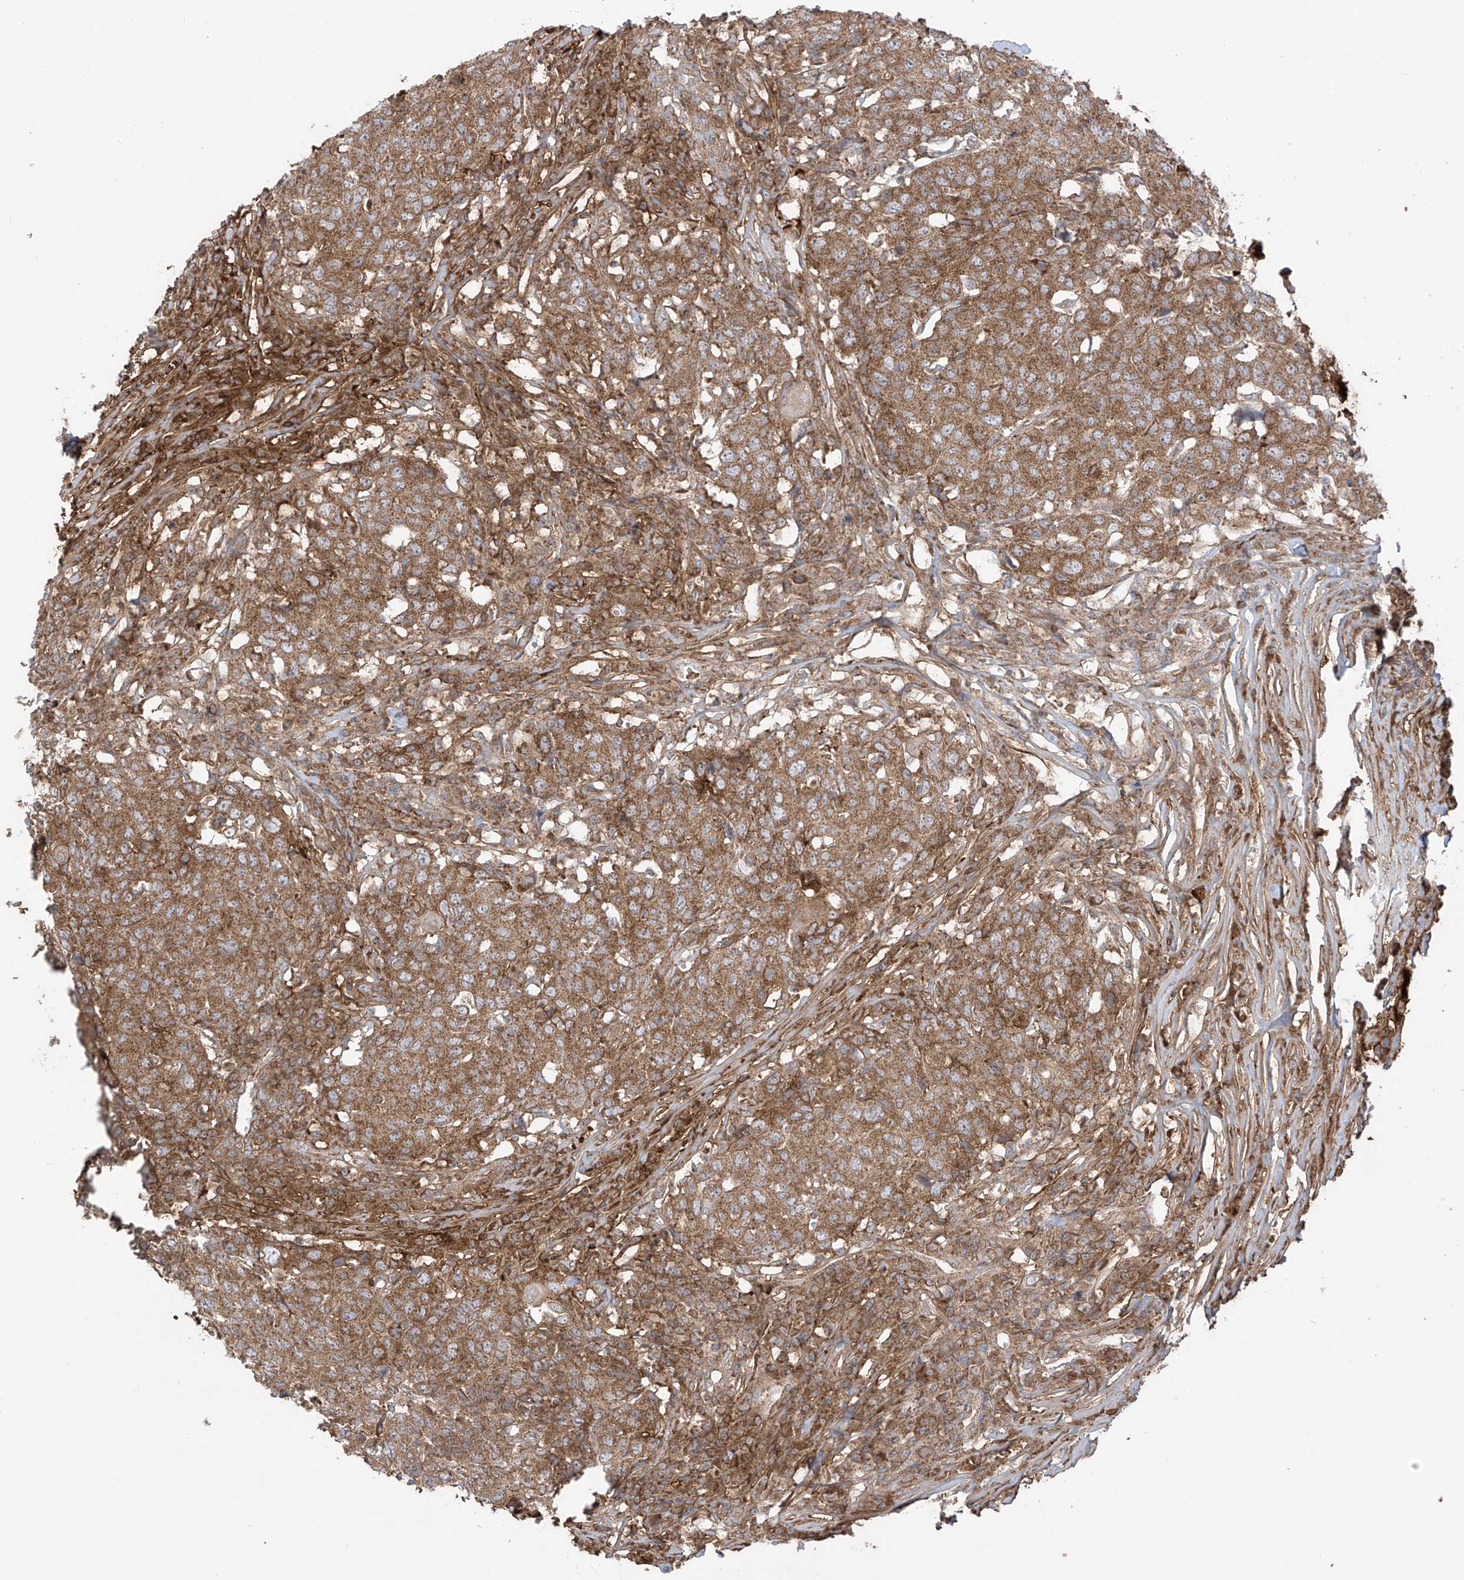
{"staining": {"intensity": "moderate", "quantity": ">75%", "location": "cytoplasmic/membranous"}, "tissue": "head and neck cancer", "cell_type": "Tumor cells", "image_type": "cancer", "snomed": [{"axis": "morphology", "description": "Squamous cell carcinoma, NOS"}, {"axis": "topography", "description": "Head-Neck"}], "caption": "Immunohistochemistry (IHC) micrograph of human head and neck cancer stained for a protein (brown), which demonstrates medium levels of moderate cytoplasmic/membranous staining in approximately >75% of tumor cells.", "gene": "REPS1", "patient": {"sex": "male", "age": 66}}